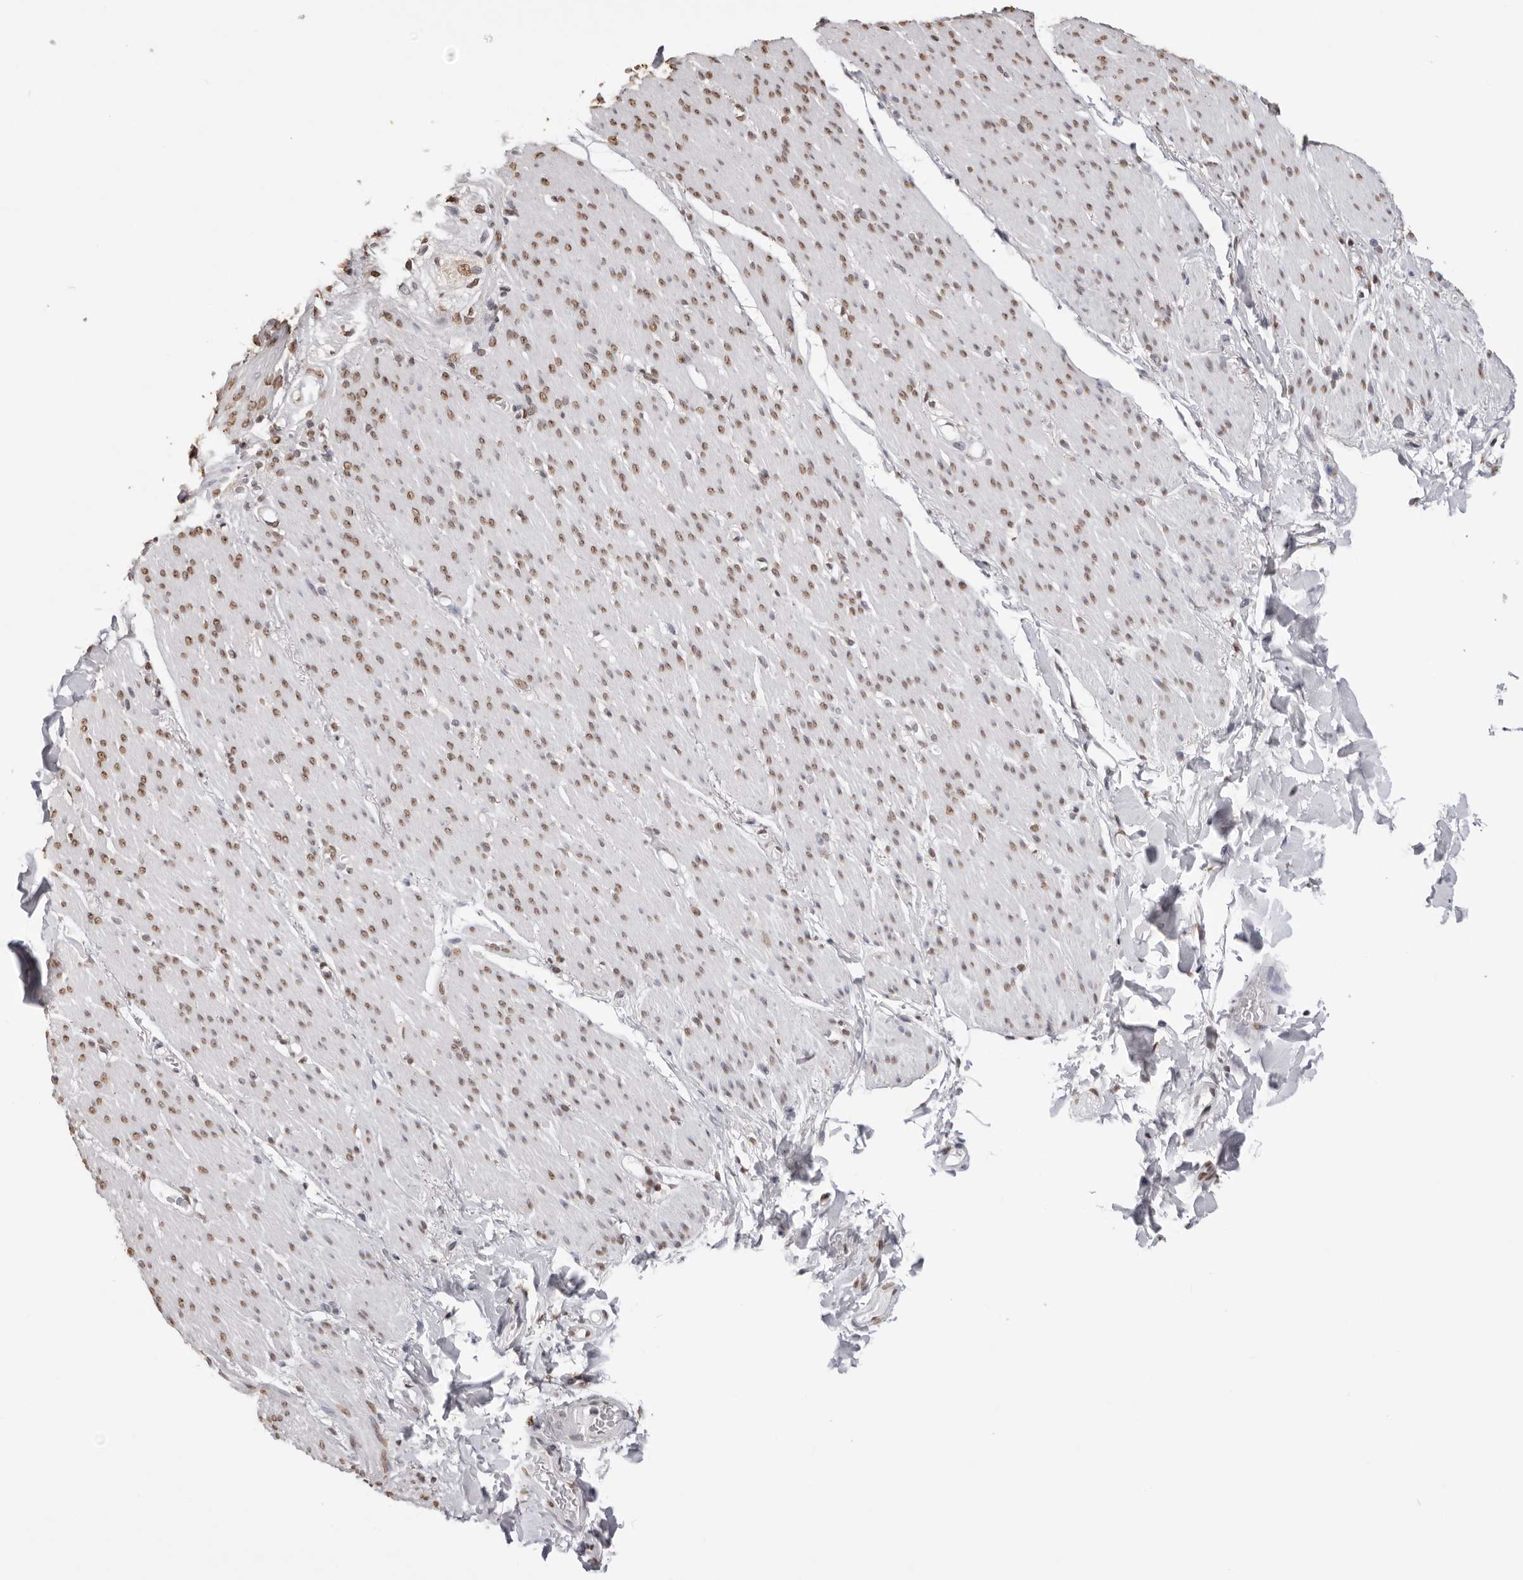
{"staining": {"intensity": "moderate", "quantity": ">75%", "location": "nuclear"}, "tissue": "smooth muscle", "cell_type": "Smooth muscle cells", "image_type": "normal", "snomed": [{"axis": "morphology", "description": "Normal tissue, NOS"}, {"axis": "topography", "description": "Colon"}, {"axis": "topography", "description": "Peripheral nerve tissue"}], "caption": "Protein analysis of unremarkable smooth muscle demonstrates moderate nuclear expression in approximately >75% of smooth muscle cells. Nuclei are stained in blue.", "gene": "OLIG3", "patient": {"sex": "female", "age": 61}}